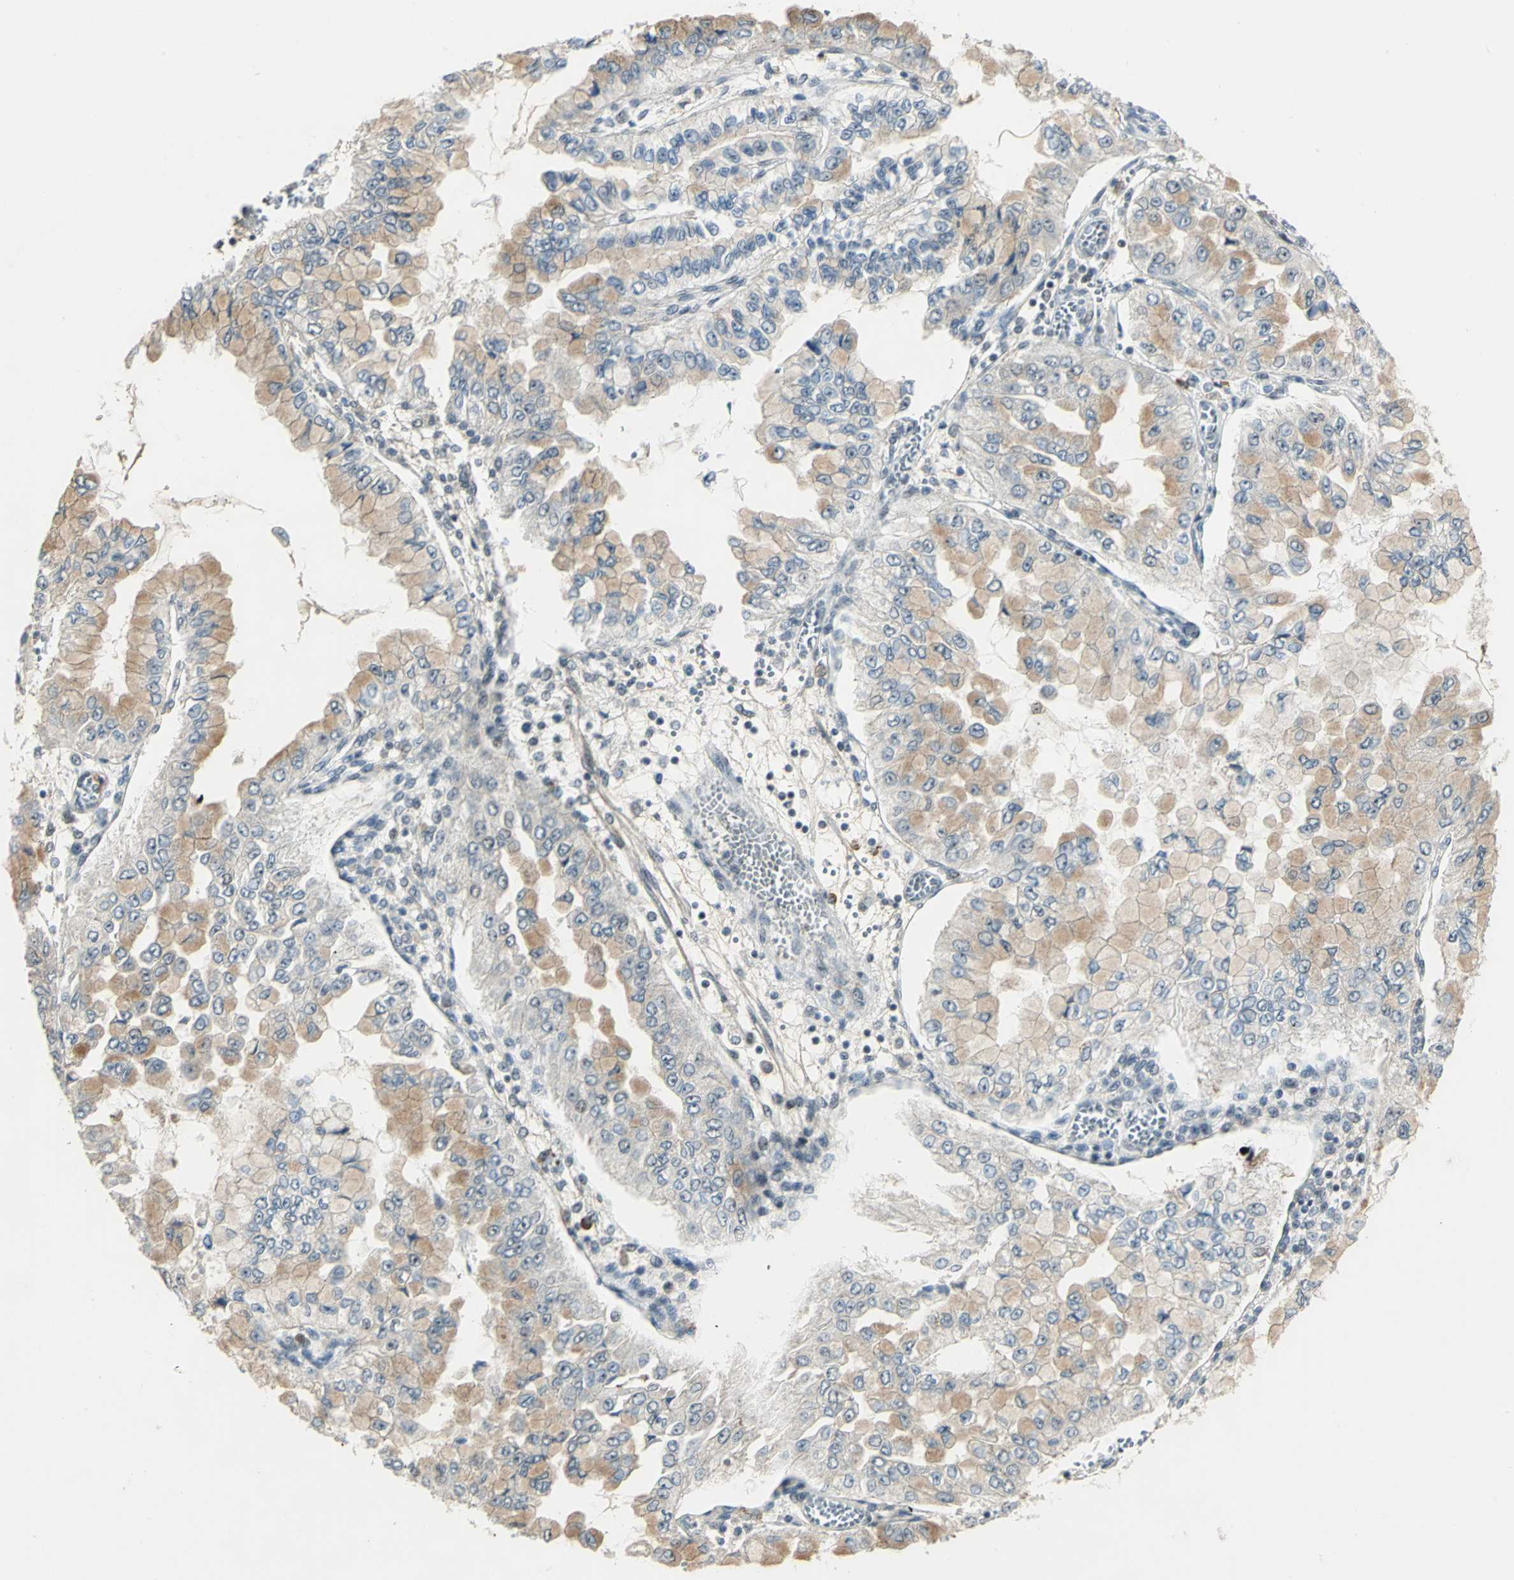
{"staining": {"intensity": "moderate", "quantity": ">75%", "location": "cytoplasmic/membranous"}, "tissue": "liver cancer", "cell_type": "Tumor cells", "image_type": "cancer", "snomed": [{"axis": "morphology", "description": "Cholangiocarcinoma"}, {"axis": "topography", "description": "Liver"}], "caption": "This micrograph demonstrates immunohistochemistry (IHC) staining of human cholangiocarcinoma (liver), with medium moderate cytoplasmic/membranous expression in approximately >75% of tumor cells.", "gene": "CCNT1", "patient": {"sex": "female", "age": 79}}